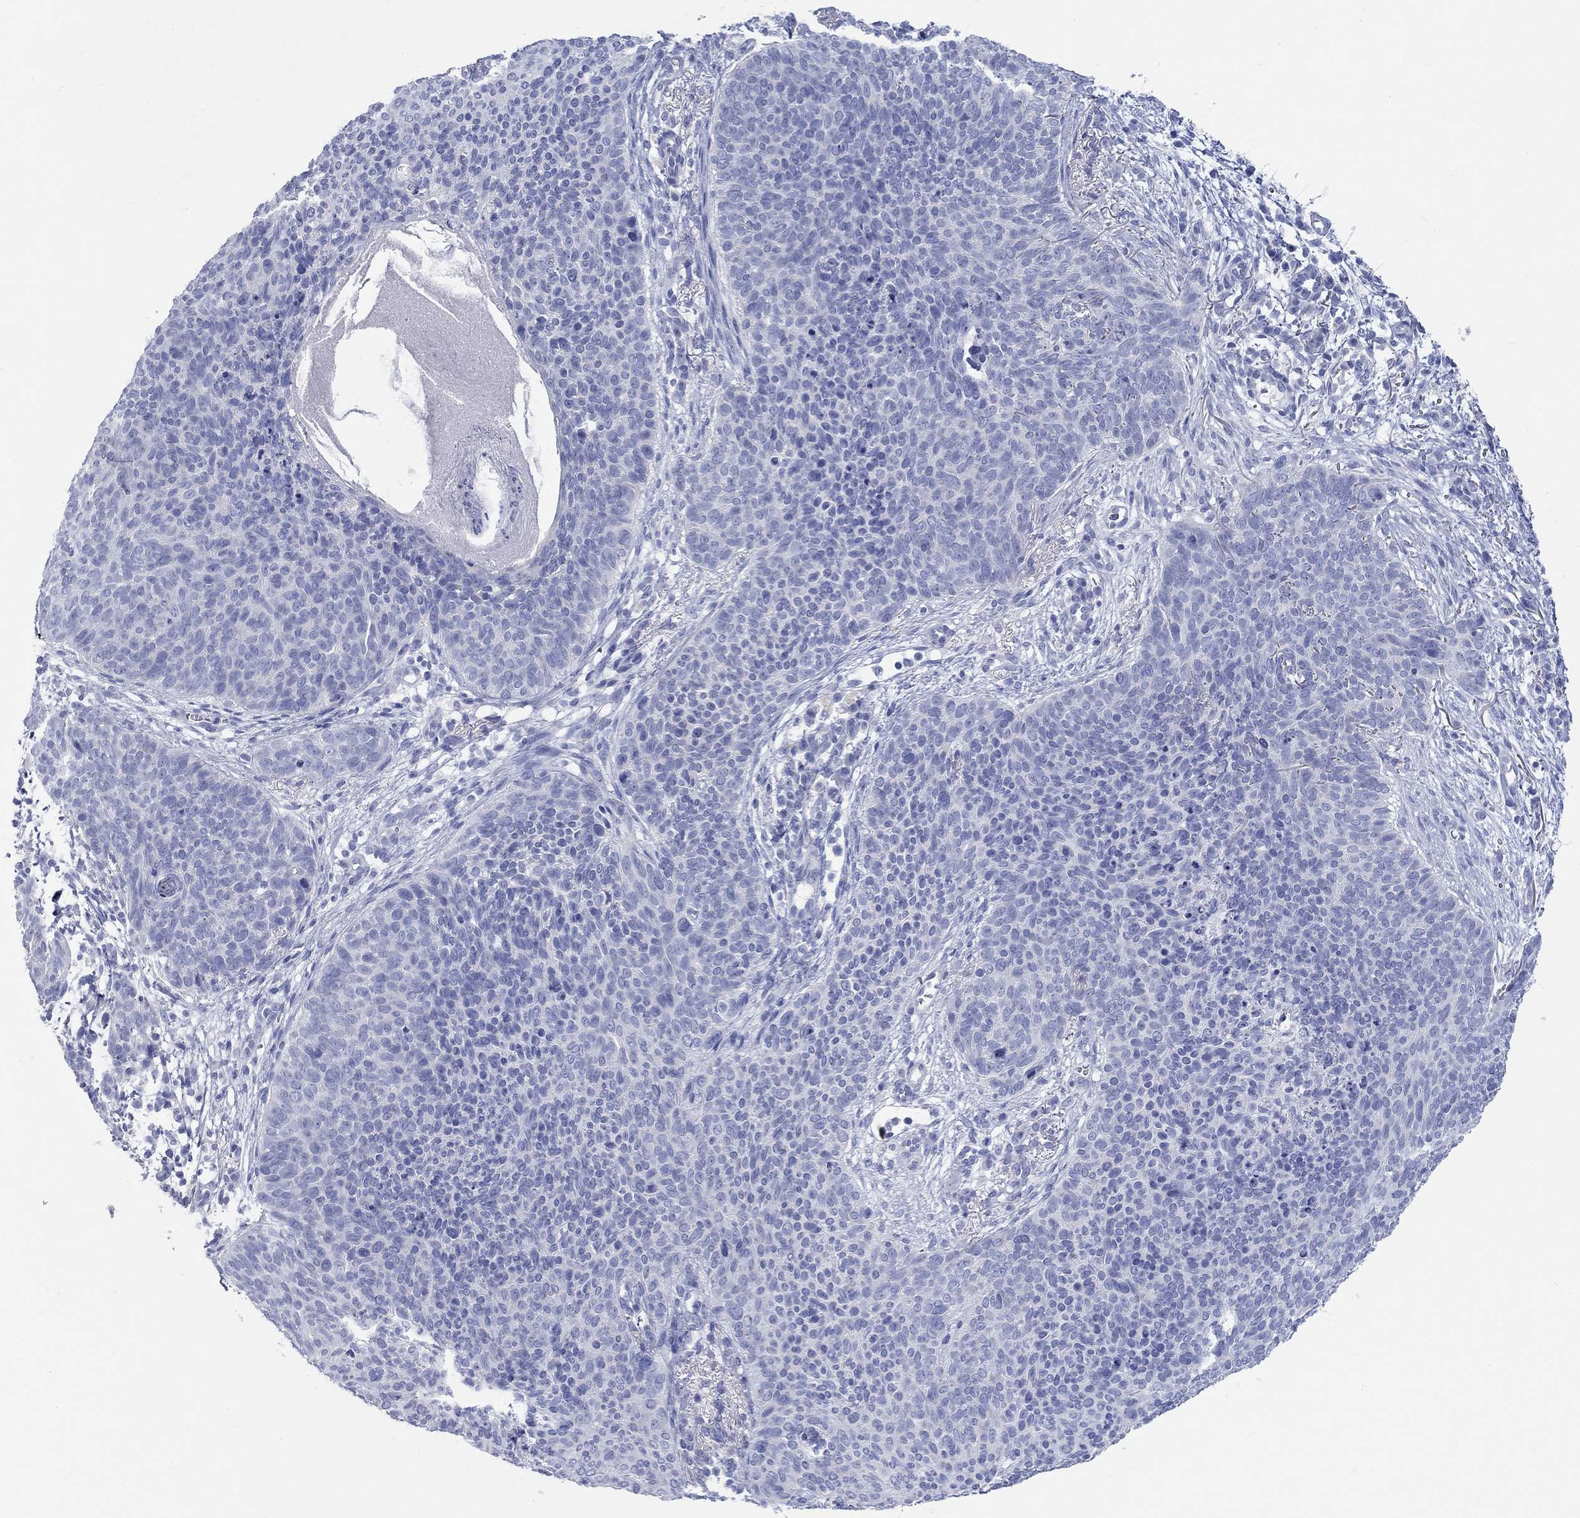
{"staining": {"intensity": "negative", "quantity": "none", "location": "none"}, "tissue": "skin cancer", "cell_type": "Tumor cells", "image_type": "cancer", "snomed": [{"axis": "morphology", "description": "Basal cell carcinoma"}, {"axis": "topography", "description": "Skin"}], "caption": "Immunohistochemistry of human basal cell carcinoma (skin) displays no staining in tumor cells.", "gene": "SPATA9", "patient": {"sex": "male", "age": 64}}